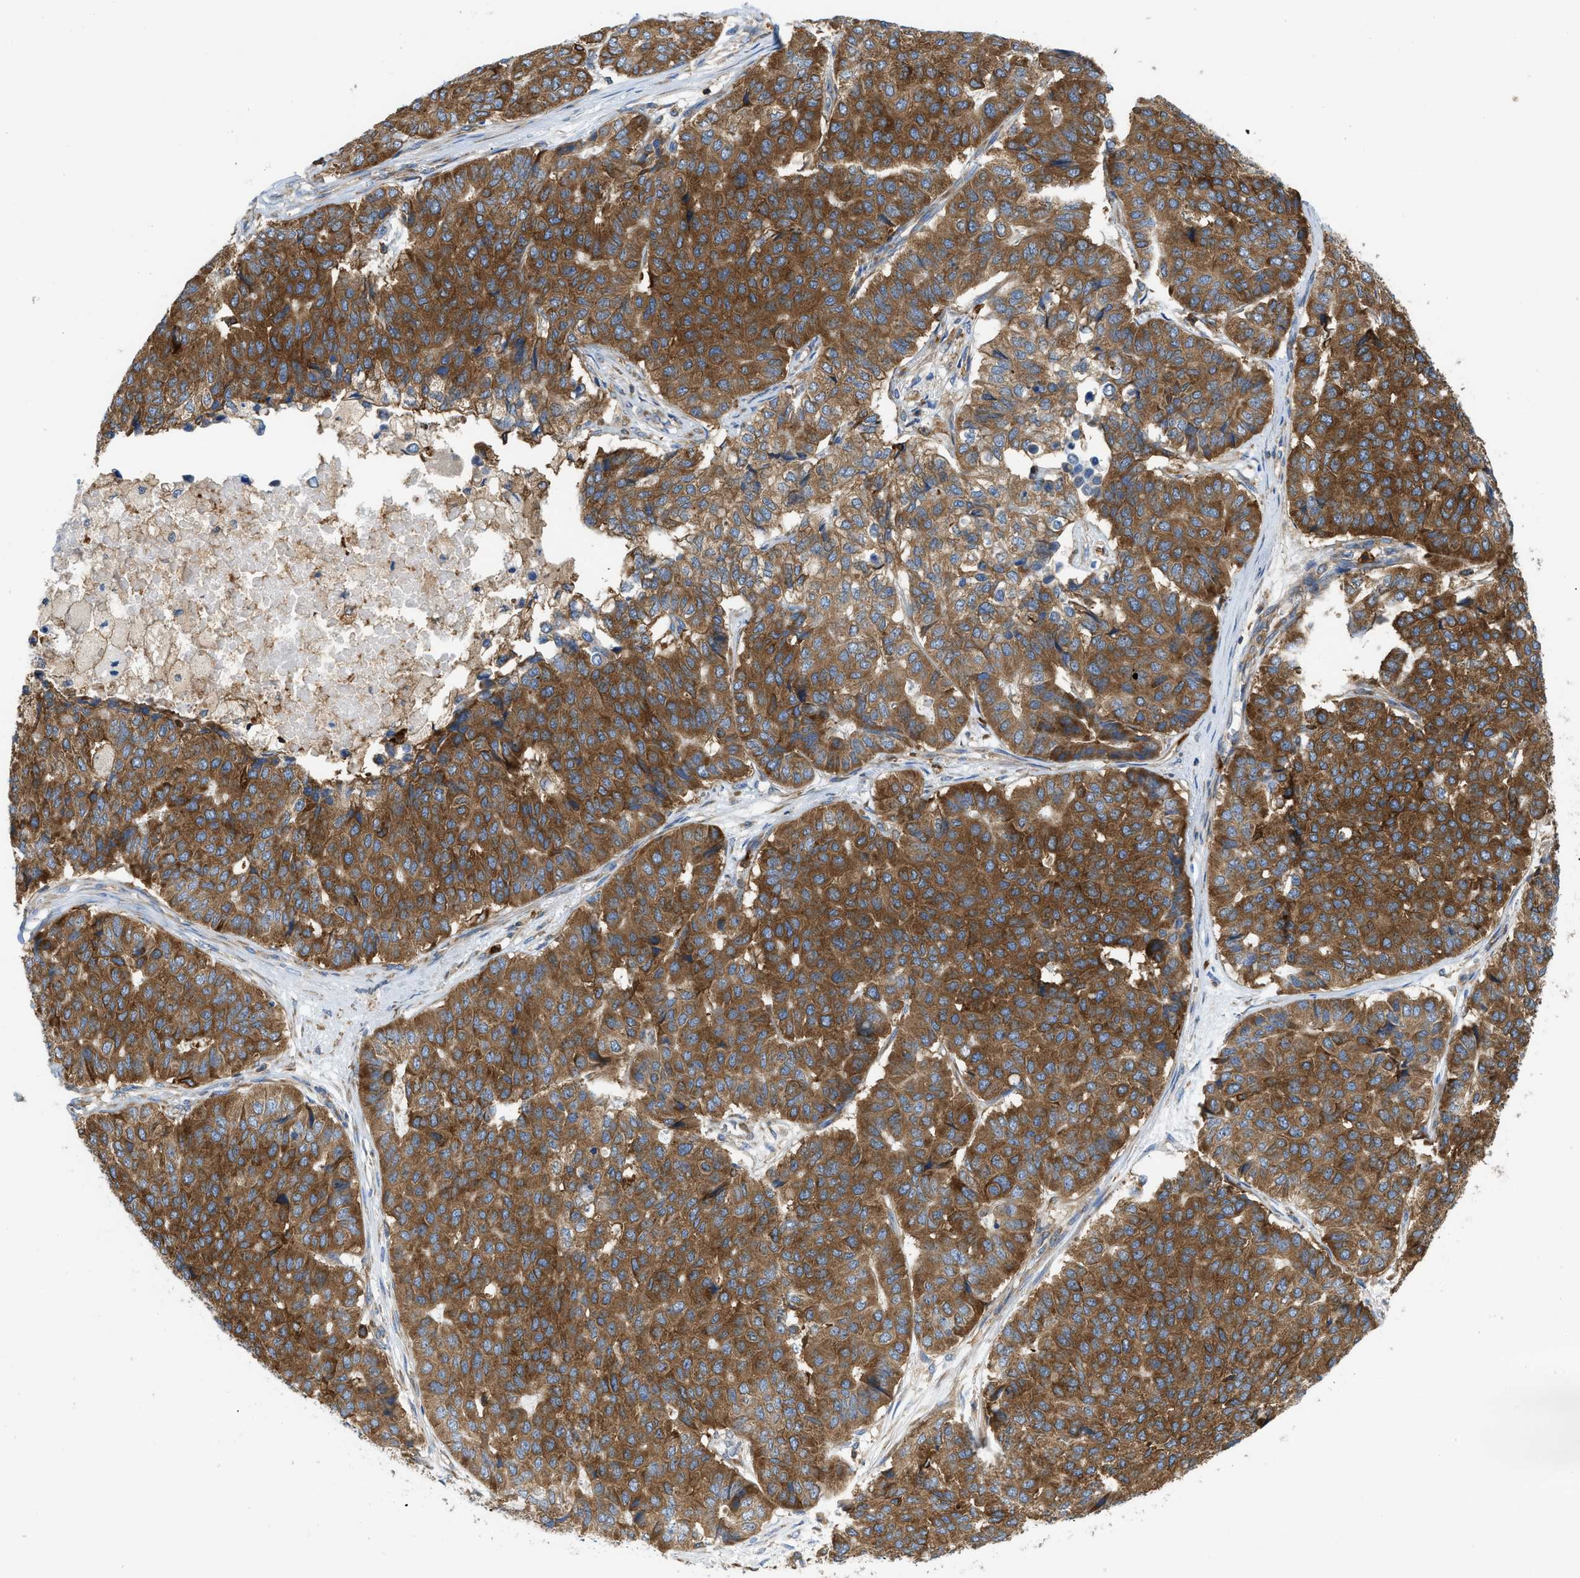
{"staining": {"intensity": "strong", "quantity": ">75%", "location": "cytoplasmic/membranous"}, "tissue": "pancreatic cancer", "cell_type": "Tumor cells", "image_type": "cancer", "snomed": [{"axis": "morphology", "description": "Adenocarcinoma, NOS"}, {"axis": "topography", "description": "Pancreas"}], "caption": "This is a micrograph of IHC staining of pancreatic cancer (adenocarcinoma), which shows strong staining in the cytoplasmic/membranous of tumor cells.", "gene": "GPAT4", "patient": {"sex": "male", "age": 50}}